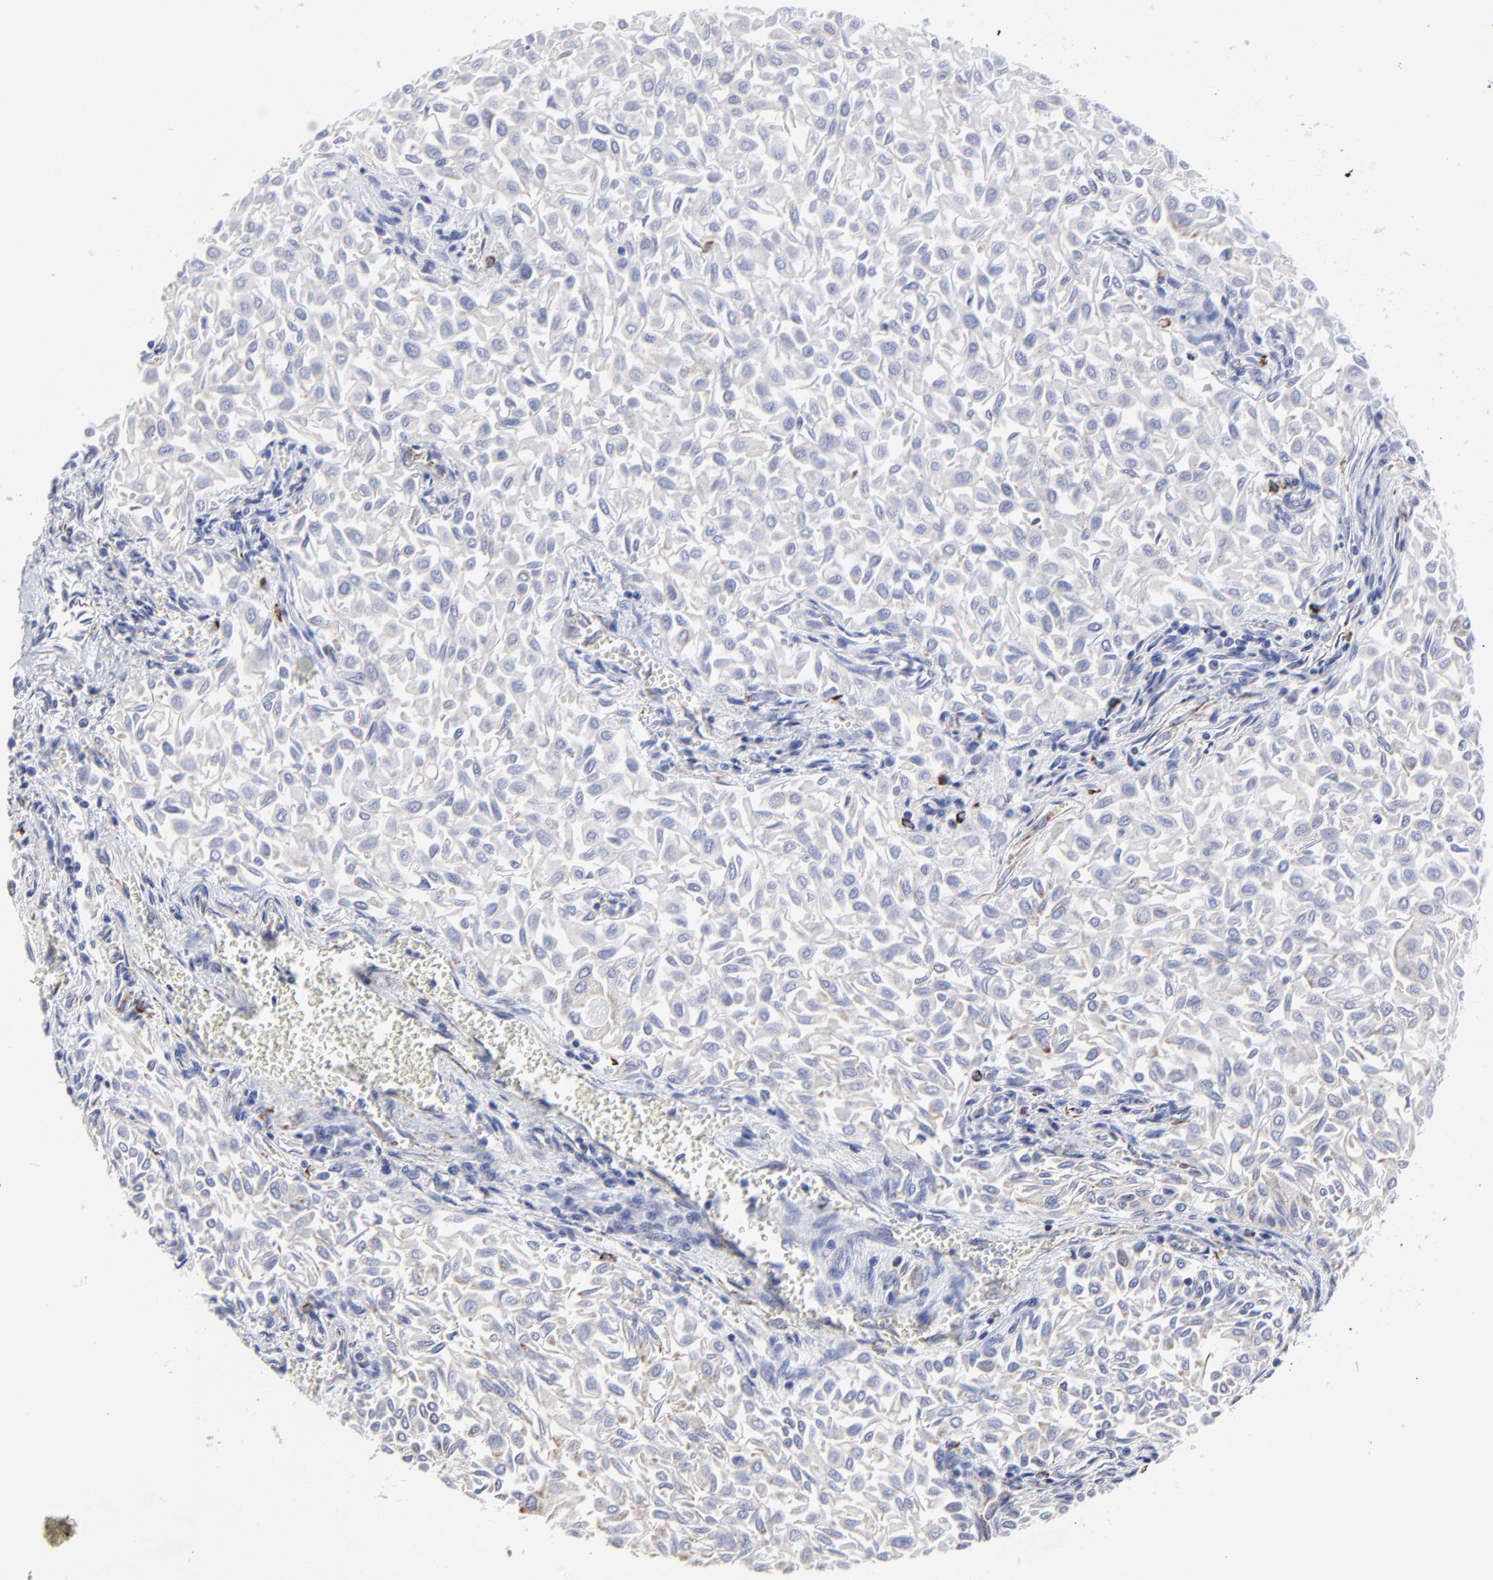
{"staining": {"intensity": "weak", "quantity": ">75%", "location": "cytoplasmic/membranous"}, "tissue": "urothelial cancer", "cell_type": "Tumor cells", "image_type": "cancer", "snomed": [{"axis": "morphology", "description": "Urothelial carcinoma, Low grade"}, {"axis": "topography", "description": "Urinary bladder"}], "caption": "DAB immunohistochemical staining of low-grade urothelial carcinoma reveals weak cytoplasmic/membranous protein expression in about >75% of tumor cells. Using DAB (brown) and hematoxylin (blue) stains, captured at high magnification using brightfield microscopy.", "gene": "PINK1", "patient": {"sex": "male", "age": 64}}